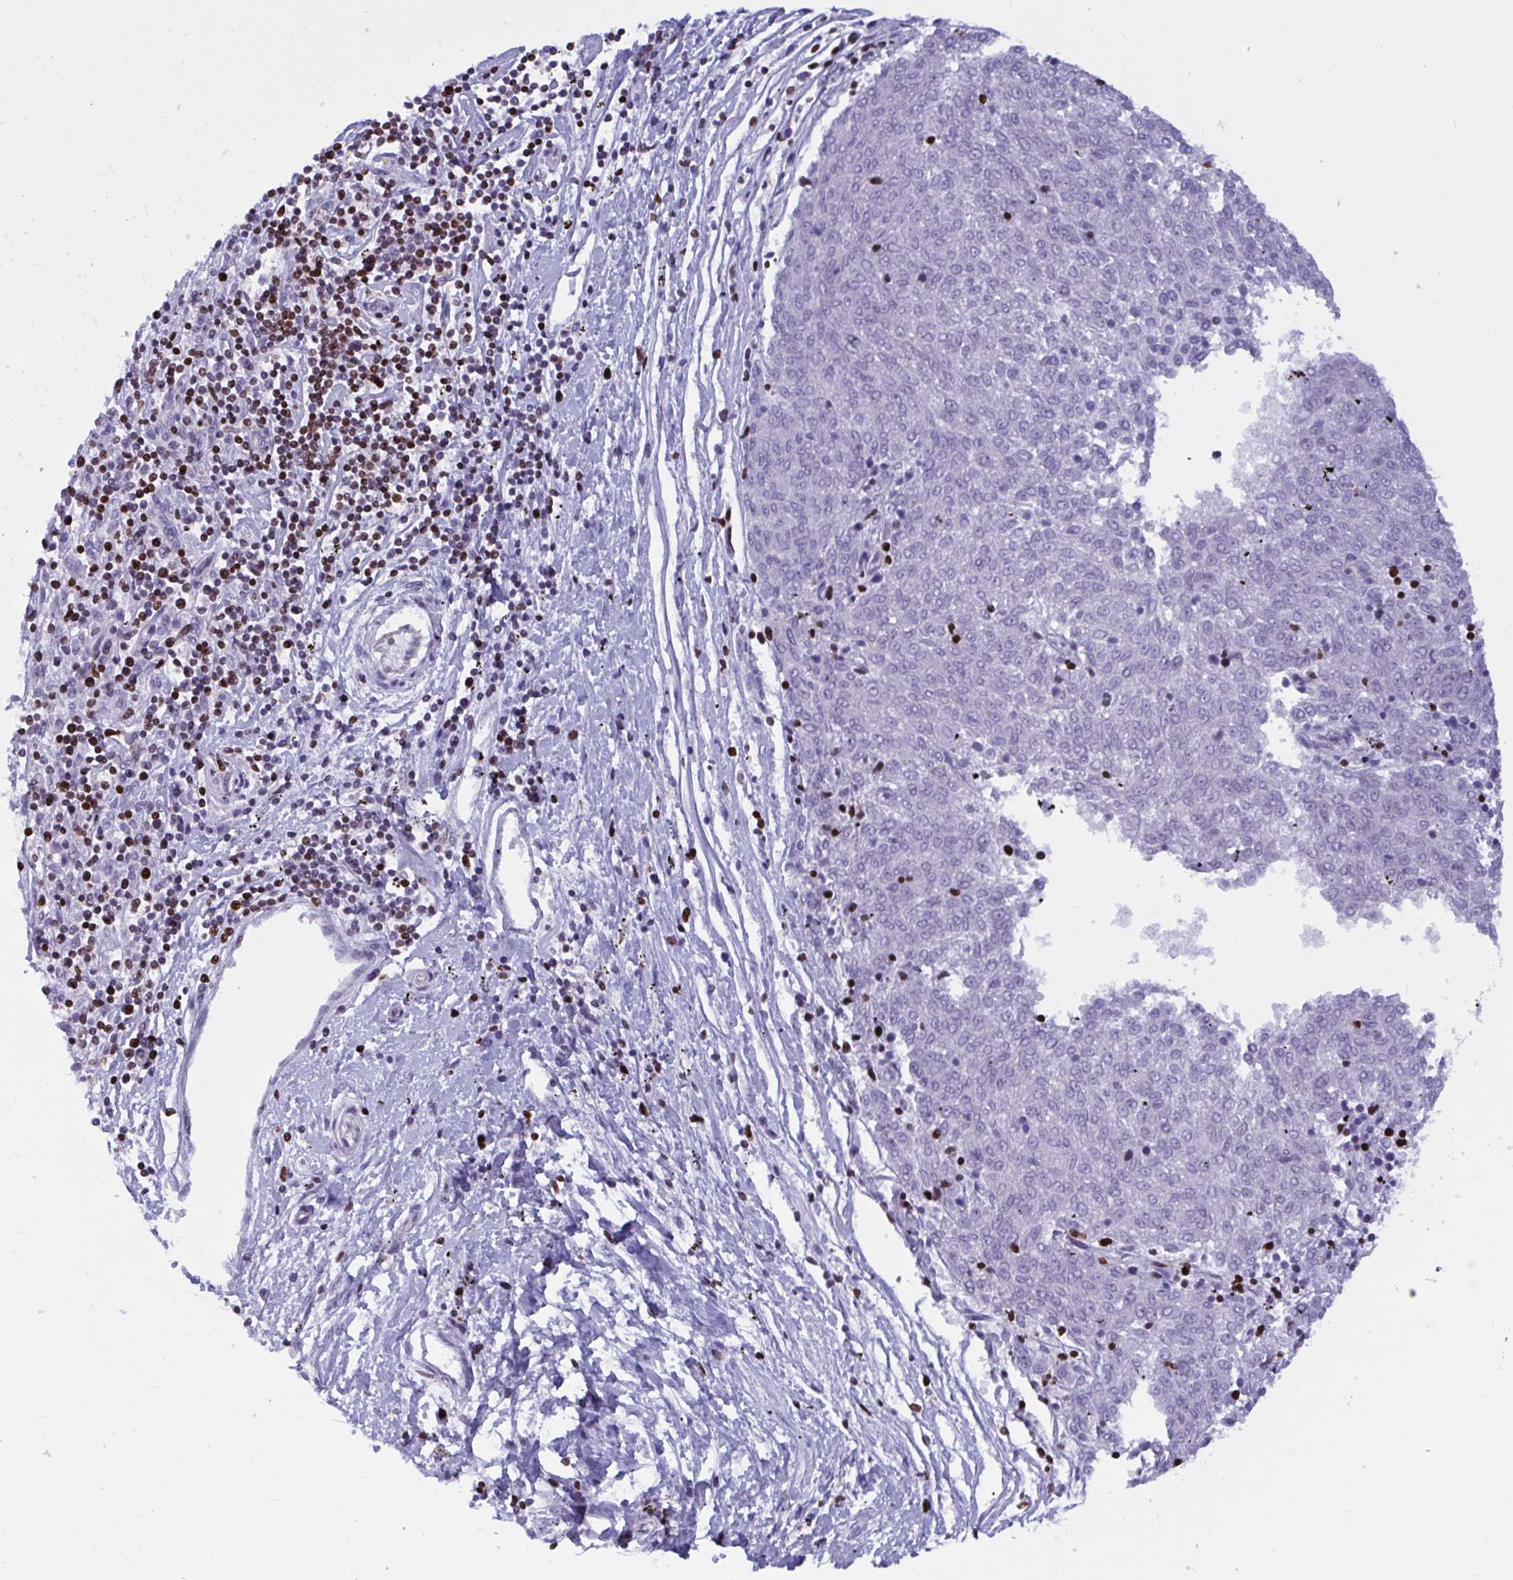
{"staining": {"intensity": "negative", "quantity": "none", "location": "none"}, "tissue": "melanoma", "cell_type": "Tumor cells", "image_type": "cancer", "snomed": [{"axis": "morphology", "description": "Malignant melanoma, NOS"}, {"axis": "topography", "description": "Skin"}], "caption": "Immunohistochemistry of malignant melanoma shows no positivity in tumor cells.", "gene": "HMGB2", "patient": {"sex": "female", "age": 72}}